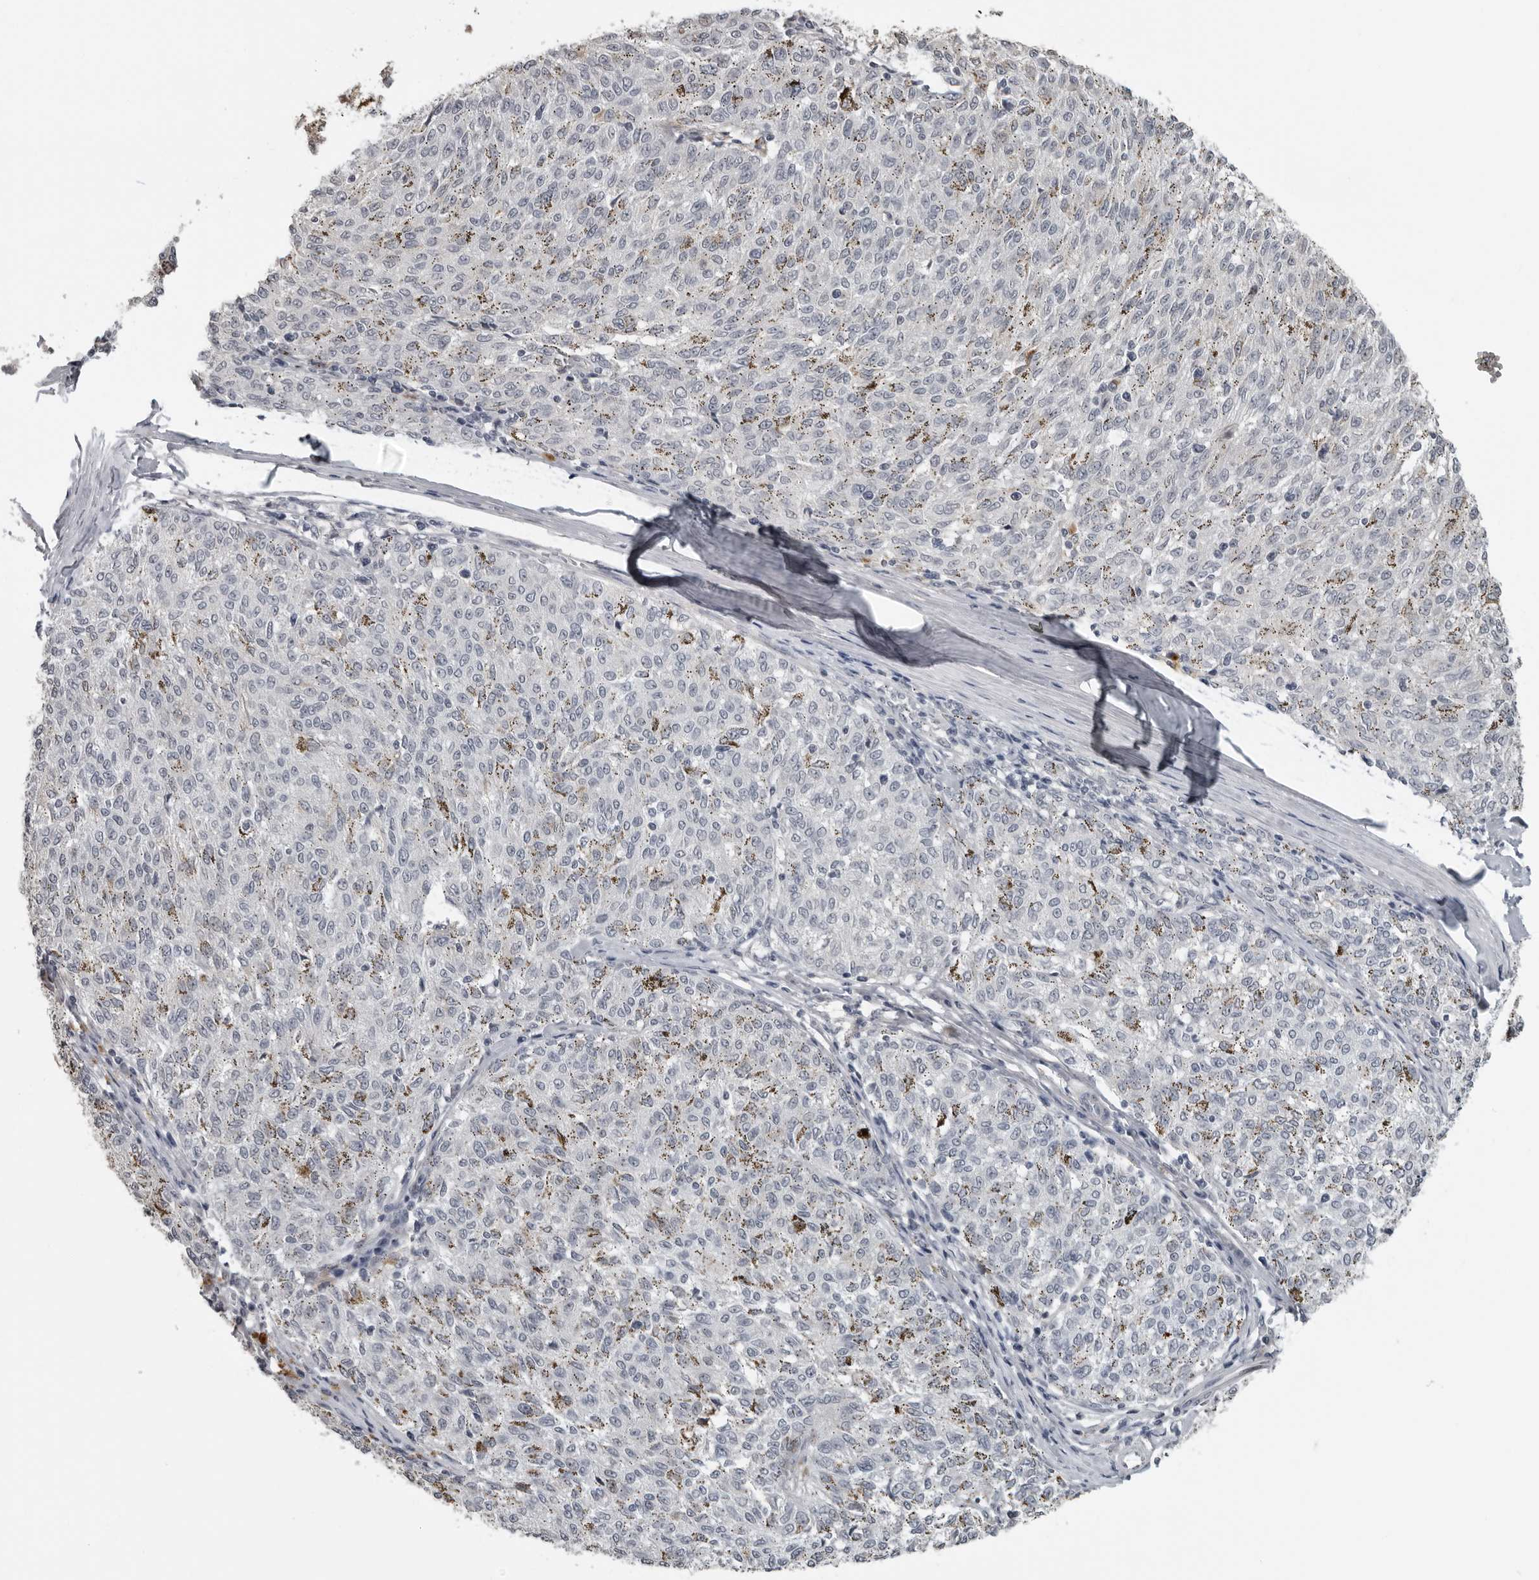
{"staining": {"intensity": "negative", "quantity": "none", "location": "none"}, "tissue": "melanoma", "cell_type": "Tumor cells", "image_type": "cancer", "snomed": [{"axis": "morphology", "description": "Malignant melanoma, NOS"}, {"axis": "topography", "description": "Skin"}], "caption": "This is an IHC micrograph of human malignant melanoma. There is no expression in tumor cells.", "gene": "PRRX2", "patient": {"sex": "female", "age": 72}}